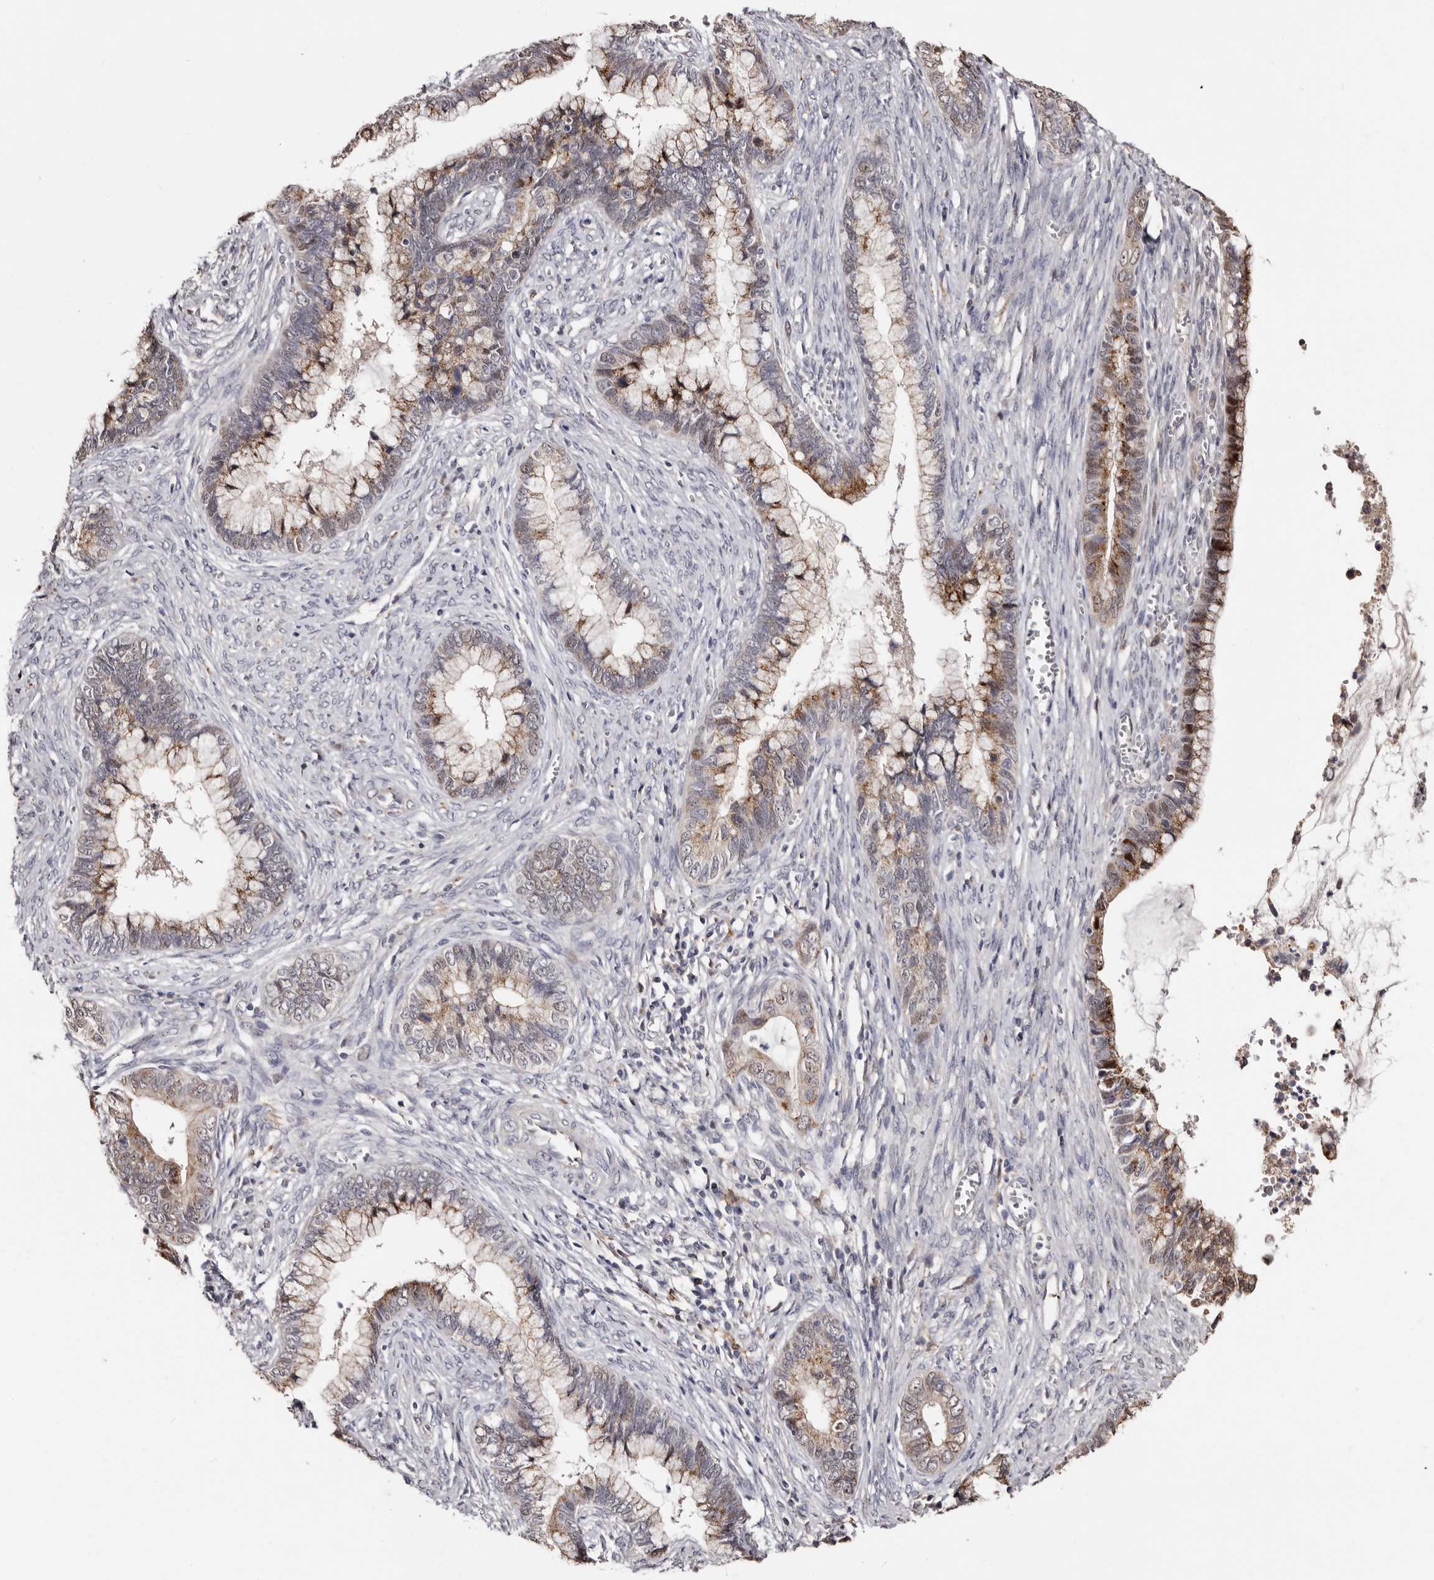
{"staining": {"intensity": "moderate", "quantity": "25%-75%", "location": "cytoplasmic/membranous"}, "tissue": "cervical cancer", "cell_type": "Tumor cells", "image_type": "cancer", "snomed": [{"axis": "morphology", "description": "Adenocarcinoma, NOS"}, {"axis": "topography", "description": "Cervix"}], "caption": "Adenocarcinoma (cervical) tissue displays moderate cytoplasmic/membranous expression in approximately 25%-75% of tumor cells", "gene": "PTAFR", "patient": {"sex": "female", "age": 44}}